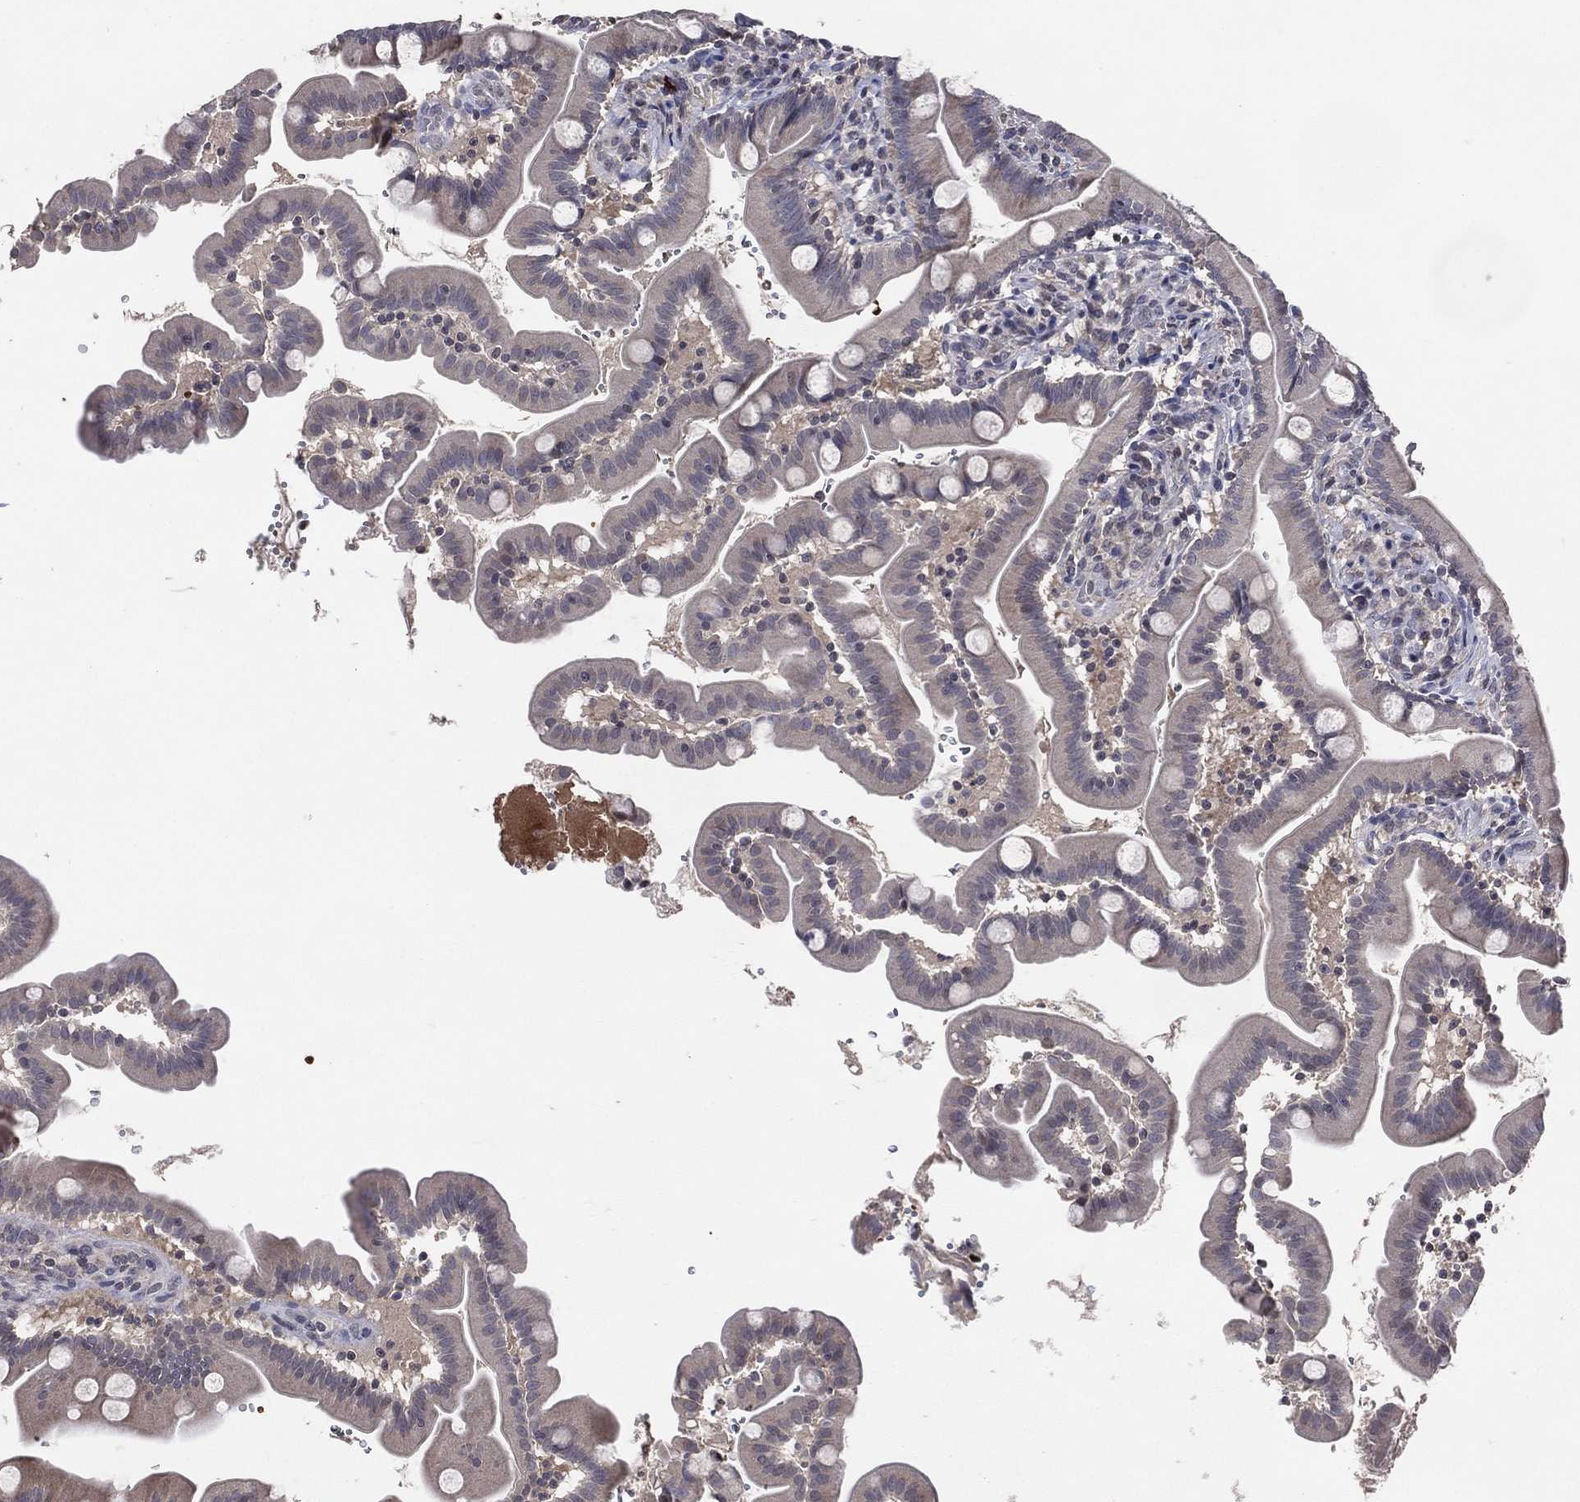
{"staining": {"intensity": "negative", "quantity": "none", "location": "none"}, "tissue": "small intestine", "cell_type": "Glandular cells", "image_type": "normal", "snomed": [{"axis": "morphology", "description": "Normal tissue, NOS"}, {"axis": "topography", "description": "Small intestine"}], "caption": "Immunohistochemical staining of unremarkable human small intestine exhibits no significant positivity in glandular cells. (Stains: DAB immunohistochemistry with hematoxylin counter stain, Microscopy: brightfield microscopy at high magnification).", "gene": "DNAH7", "patient": {"sex": "female", "age": 44}}